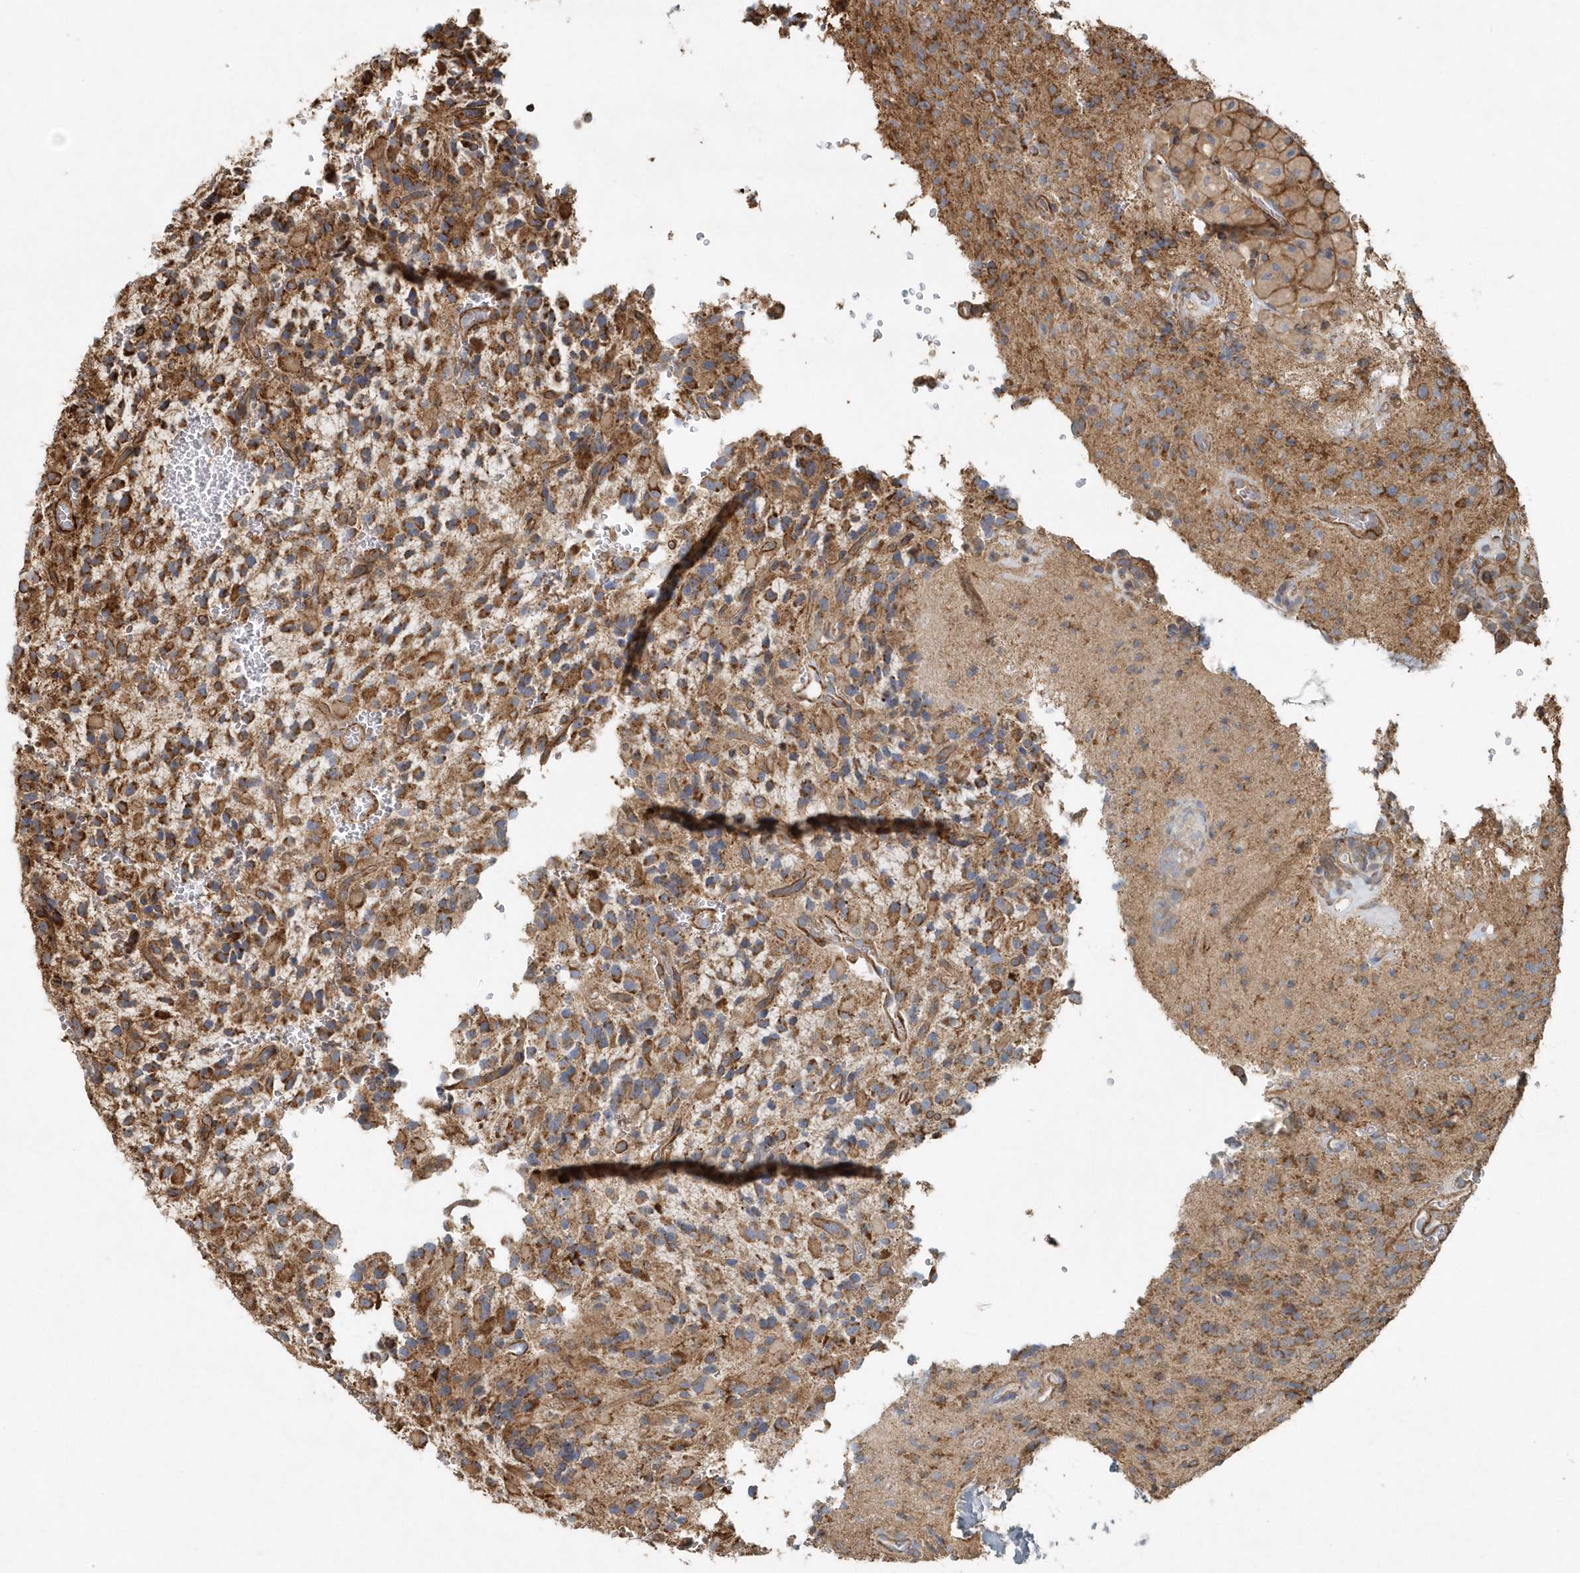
{"staining": {"intensity": "moderate", "quantity": ">75%", "location": "cytoplasmic/membranous"}, "tissue": "glioma", "cell_type": "Tumor cells", "image_type": "cancer", "snomed": [{"axis": "morphology", "description": "Glioma, malignant, High grade"}, {"axis": "topography", "description": "Brain"}], "caption": "About >75% of tumor cells in glioma exhibit moderate cytoplasmic/membranous protein staining as visualized by brown immunohistochemical staining.", "gene": "MMUT", "patient": {"sex": "male", "age": 34}}